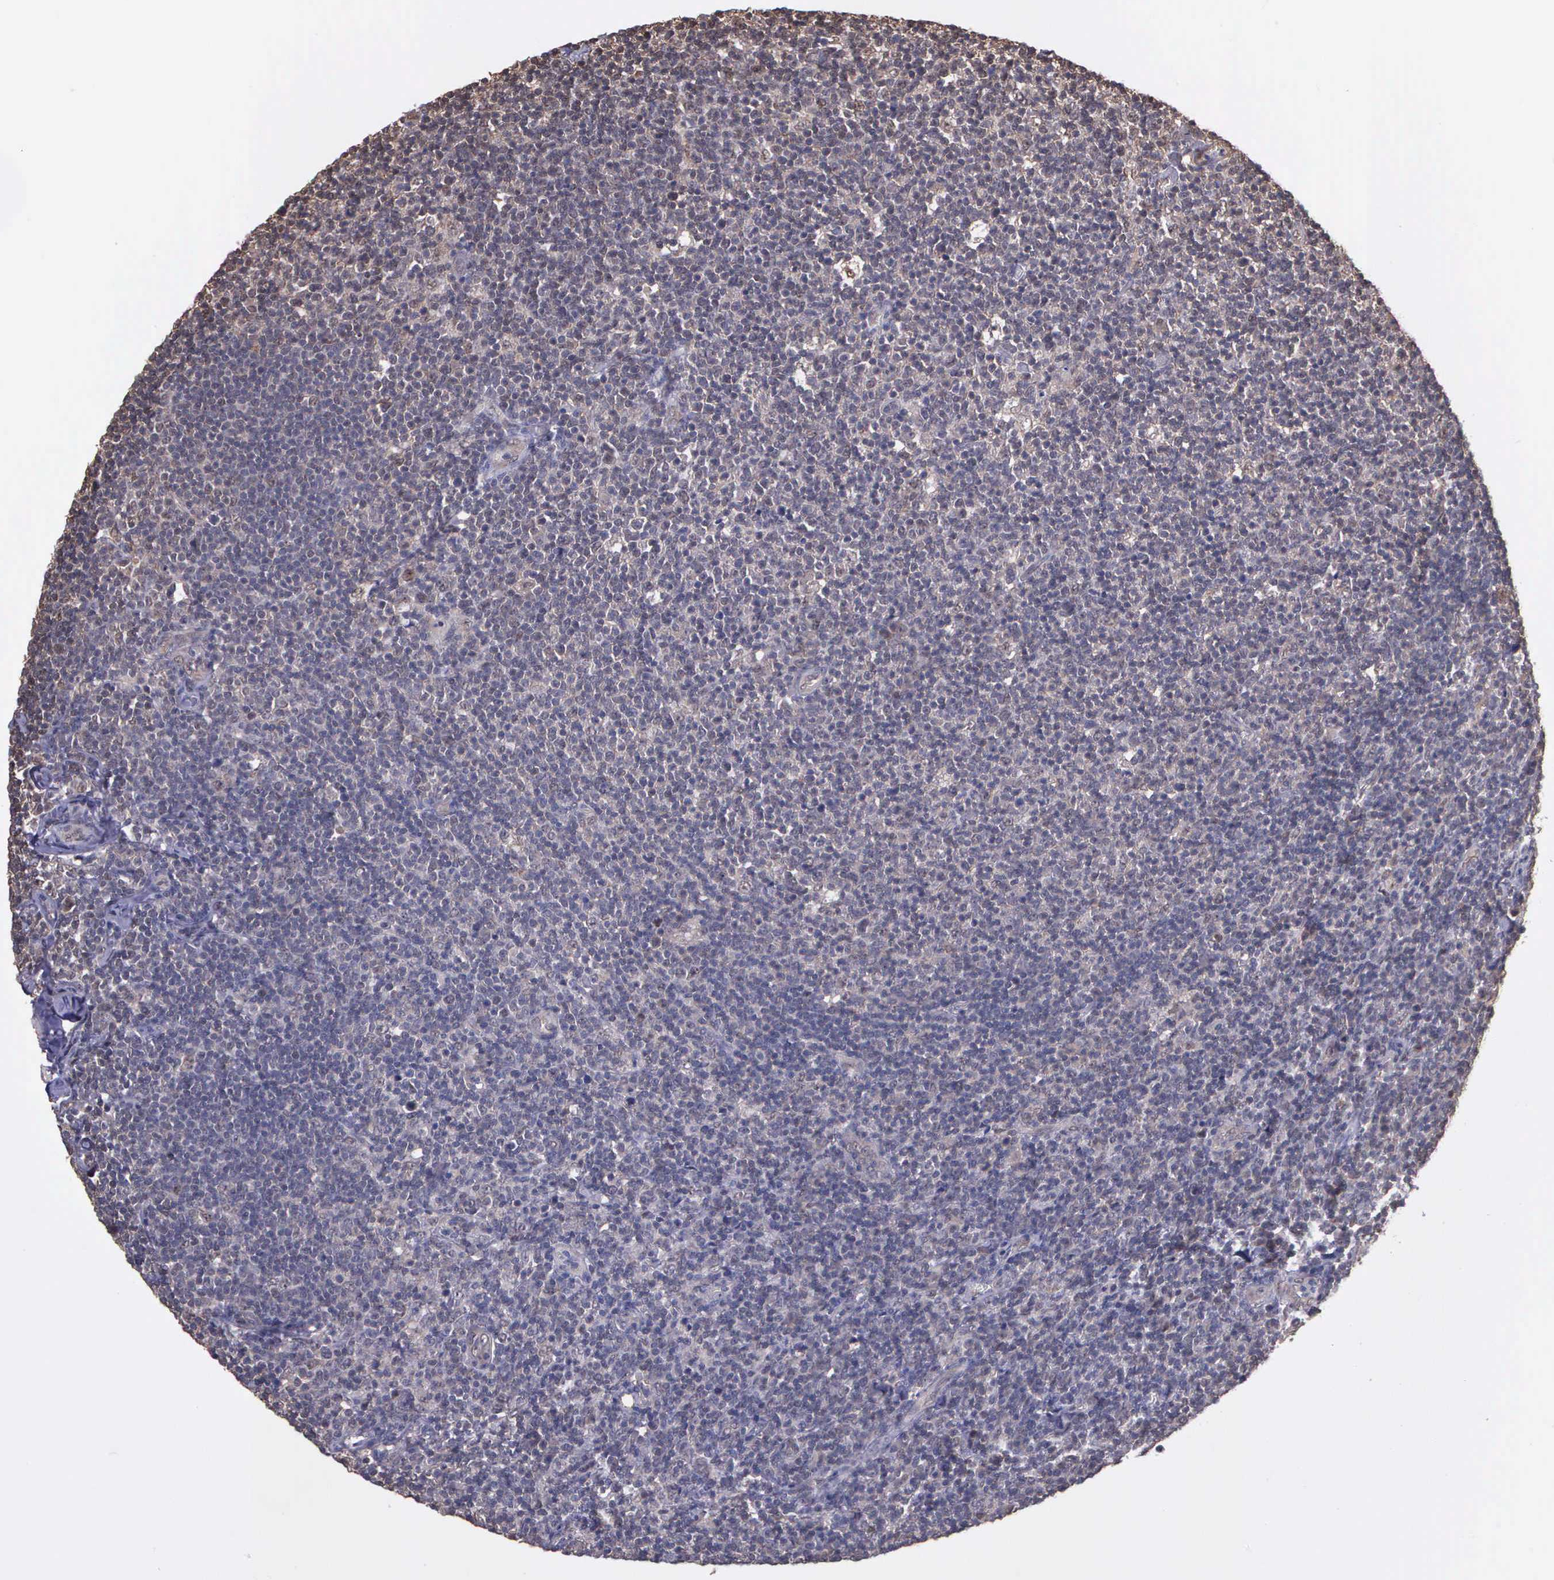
{"staining": {"intensity": "weak", "quantity": "25%-75%", "location": "cytoplasmic/membranous"}, "tissue": "lymphoma", "cell_type": "Tumor cells", "image_type": "cancer", "snomed": [{"axis": "morphology", "description": "Malignant lymphoma, non-Hodgkin's type, Low grade"}, {"axis": "topography", "description": "Lymph node"}], "caption": "Immunohistochemistry of human malignant lymphoma, non-Hodgkin's type (low-grade) displays low levels of weak cytoplasmic/membranous staining in approximately 25%-75% of tumor cells. The staining was performed using DAB (3,3'-diaminobenzidine), with brown indicating positive protein expression. Nuclei are stained blue with hematoxylin.", "gene": "PSMC1", "patient": {"sex": "male", "age": 74}}